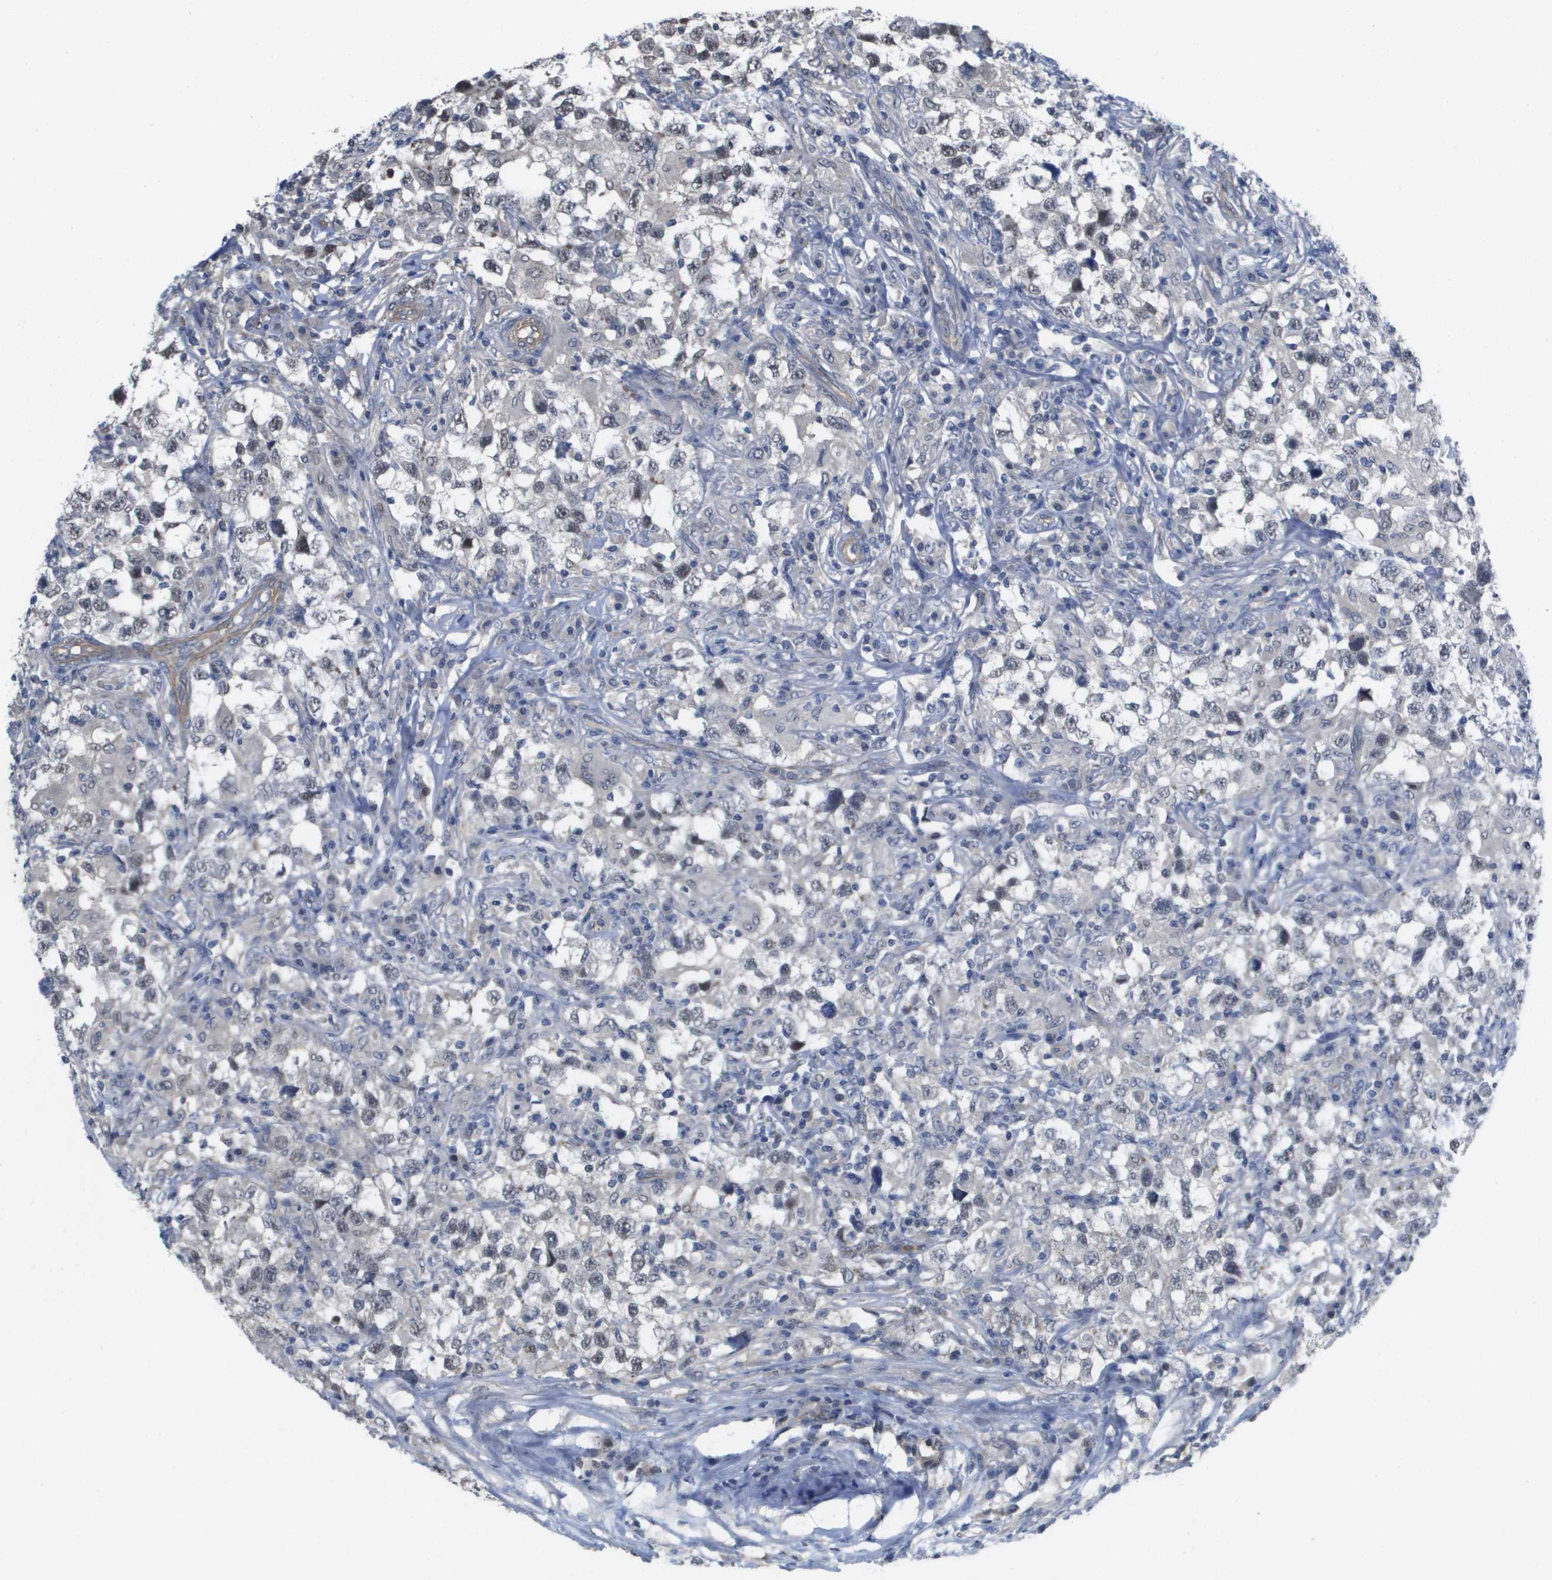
{"staining": {"intensity": "negative", "quantity": "none", "location": "none"}, "tissue": "testis cancer", "cell_type": "Tumor cells", "image_type": "cancer", "snomed": [{"axis": "morphology", "description": "Carcinoma, Embryonal, NOS"}, {"axis": "topography", "description": "Testis"}], "caption": "IHC image of human testis cancer stained for a protein (brown), which shows no staining in tumor cells. (Immunohistochemistry (ihc), brightfield microscopy, high magnification).", "gene": "RNF112", "patient": {"sex": "male", "age": 21}}